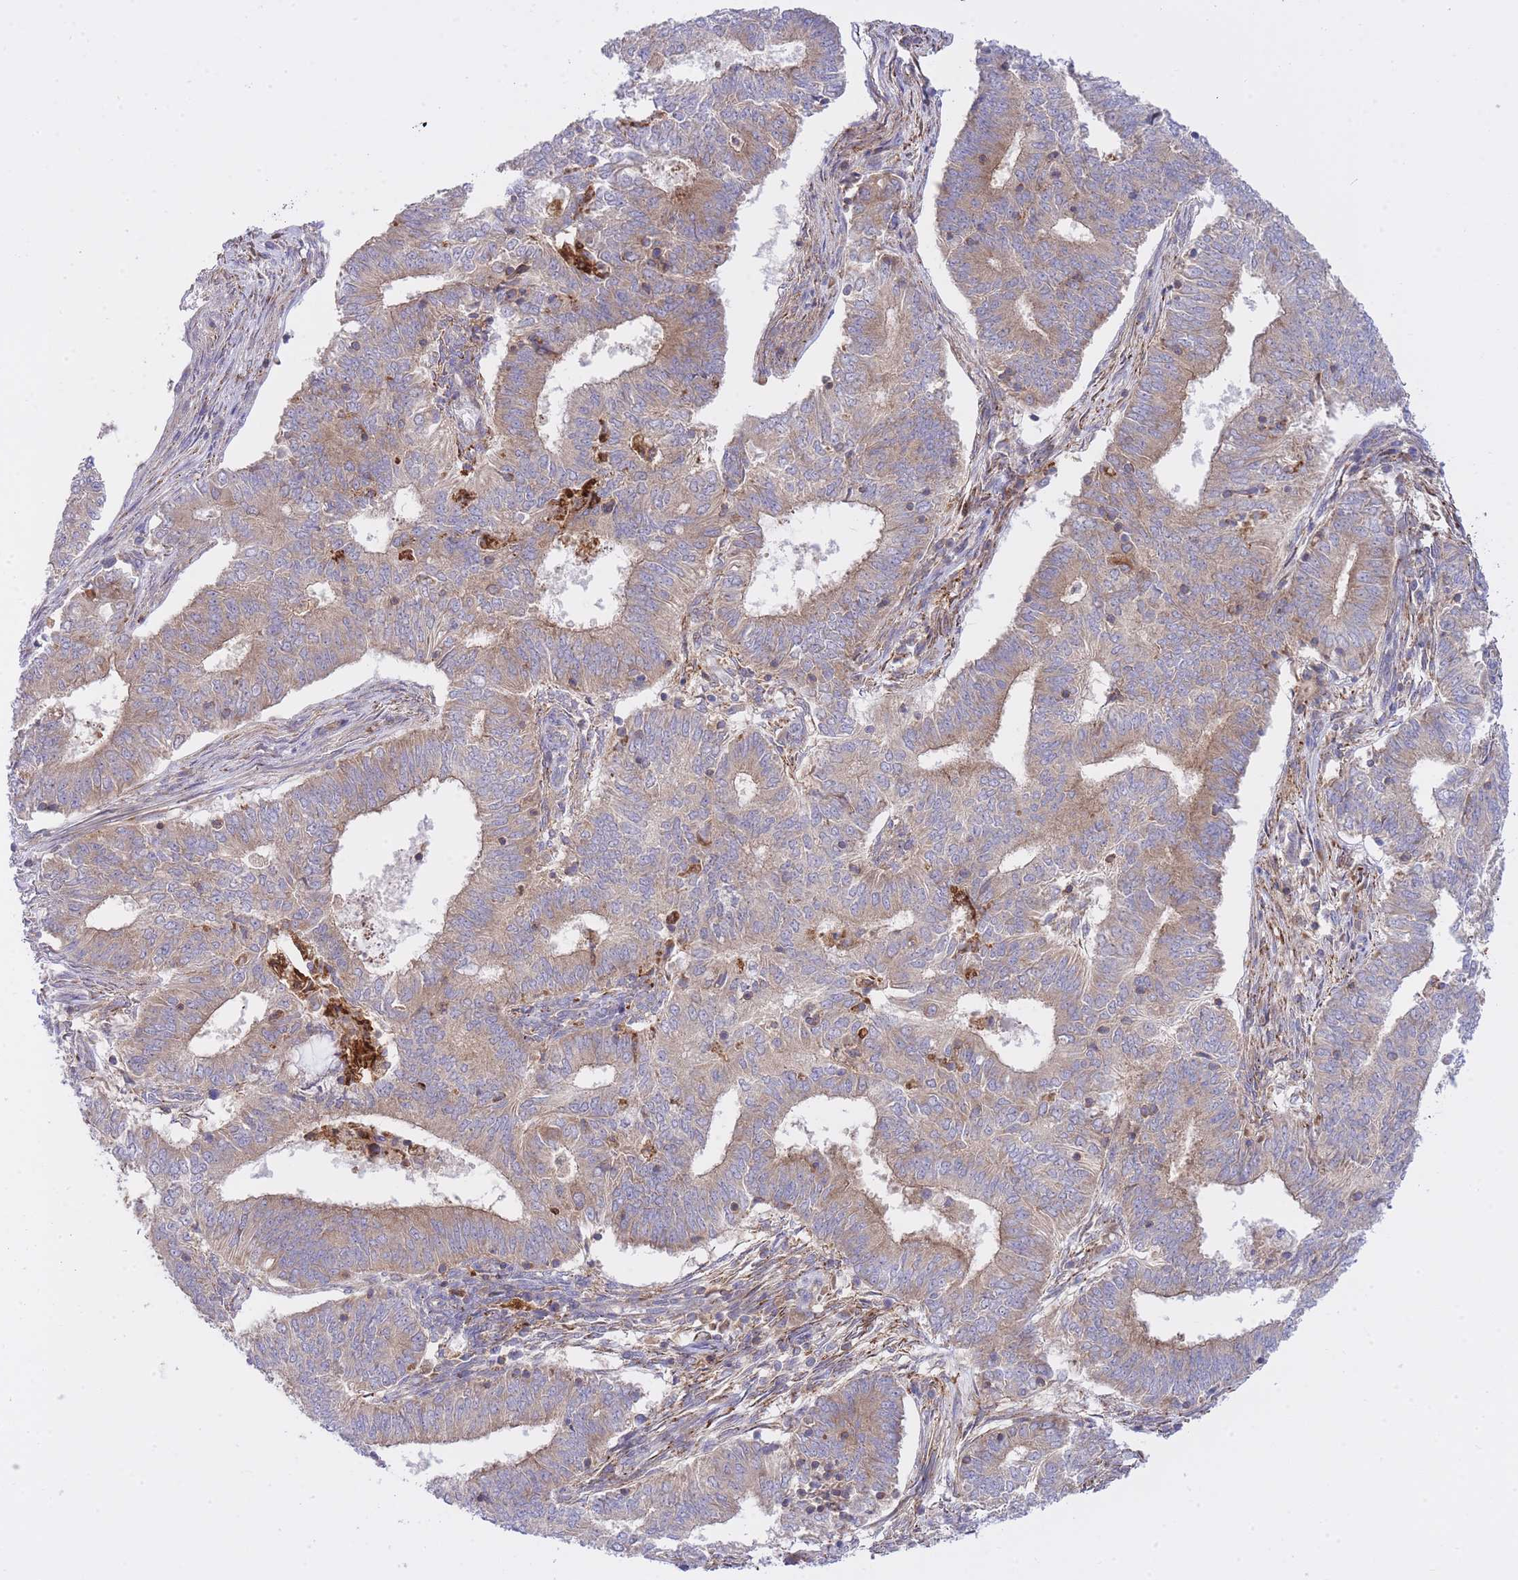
{"staining": {"intensity": "weak", "quantity": "<25%", "location": "cytoplasmic/membranous"}, "tissue": "endometrial cancer", "cell_type": "Tumor cells", "image_type": "cancer", "snomed": [{"axis": "morphology", "description": "Adenocarcinoma, NOS"}, {"axis": "topography", "description": "Endometrium"}], "caption": "Photomicrograph shows no protein expression in tumor cells of endometrial cancer (adenocarcinoma) tissue. (Stains: DAB immunohistochemistry (IHC) with hematoxylin counter stain, Microscopy: brightfield microscopy at high magnification).", "gene": "EIF2B2", "patient": {"sex": "female", "age": 62}}